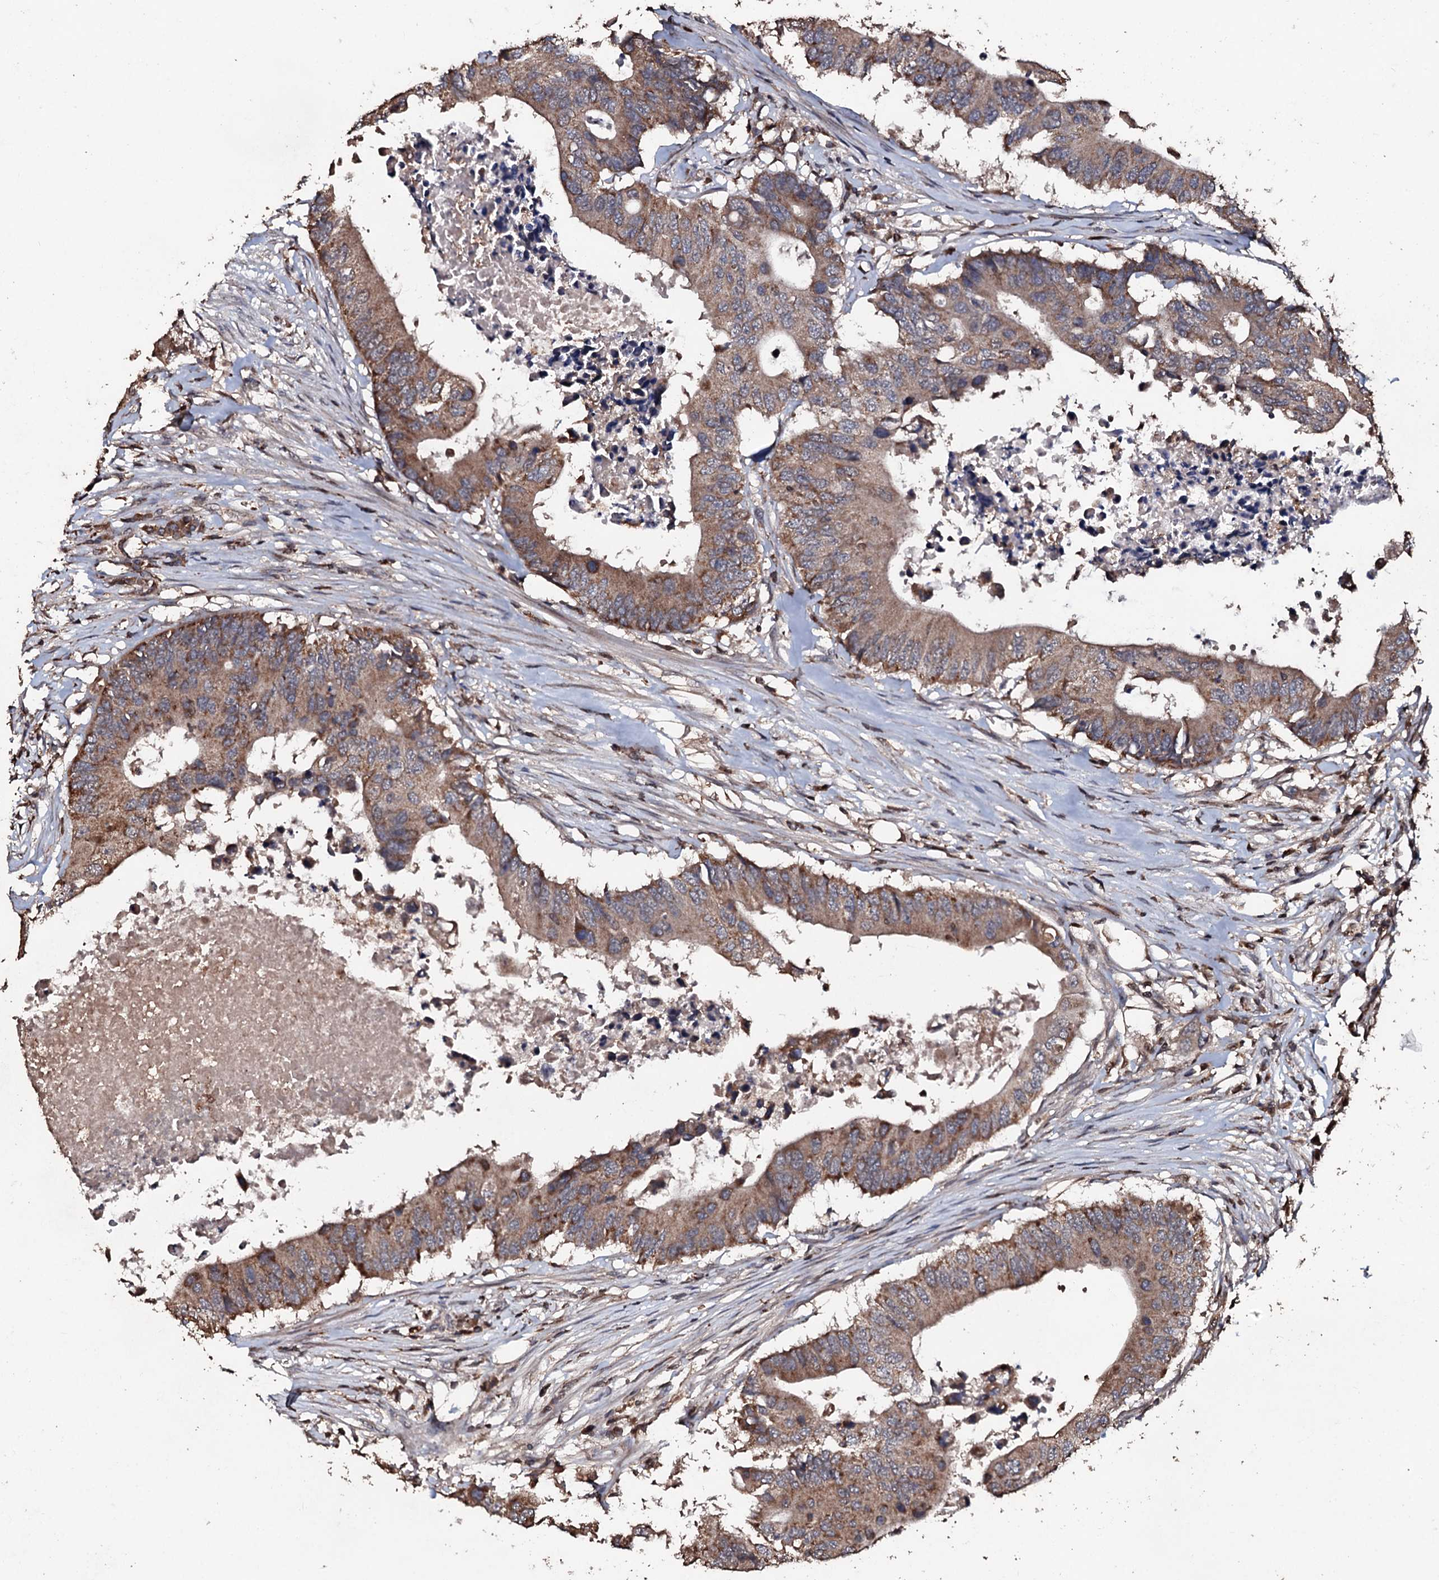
{"staining": {"intensity": "moderate", "quantity": ">75%", "location": "cytoplasmic/membranous"}, "tissue": "colorectal cancer", "cell_type": "Tumor cells", "image_type": "cancer", "snomed": [{"axis": "morphology", "description": "Adenocarcinoma, NOS"}, {"axis": "topography", "description": "Colon"}], "caption": "An immunohistochemistry photomicrograph of tumor tissue is shown. Protein staining in brown highlights moderate cytoplasmic/membranous positivity in adenocarcinoma (colorectal) within tumor cells.", "gene": "SDHAF2", "patient": {"sex": "male", "age": 71}}